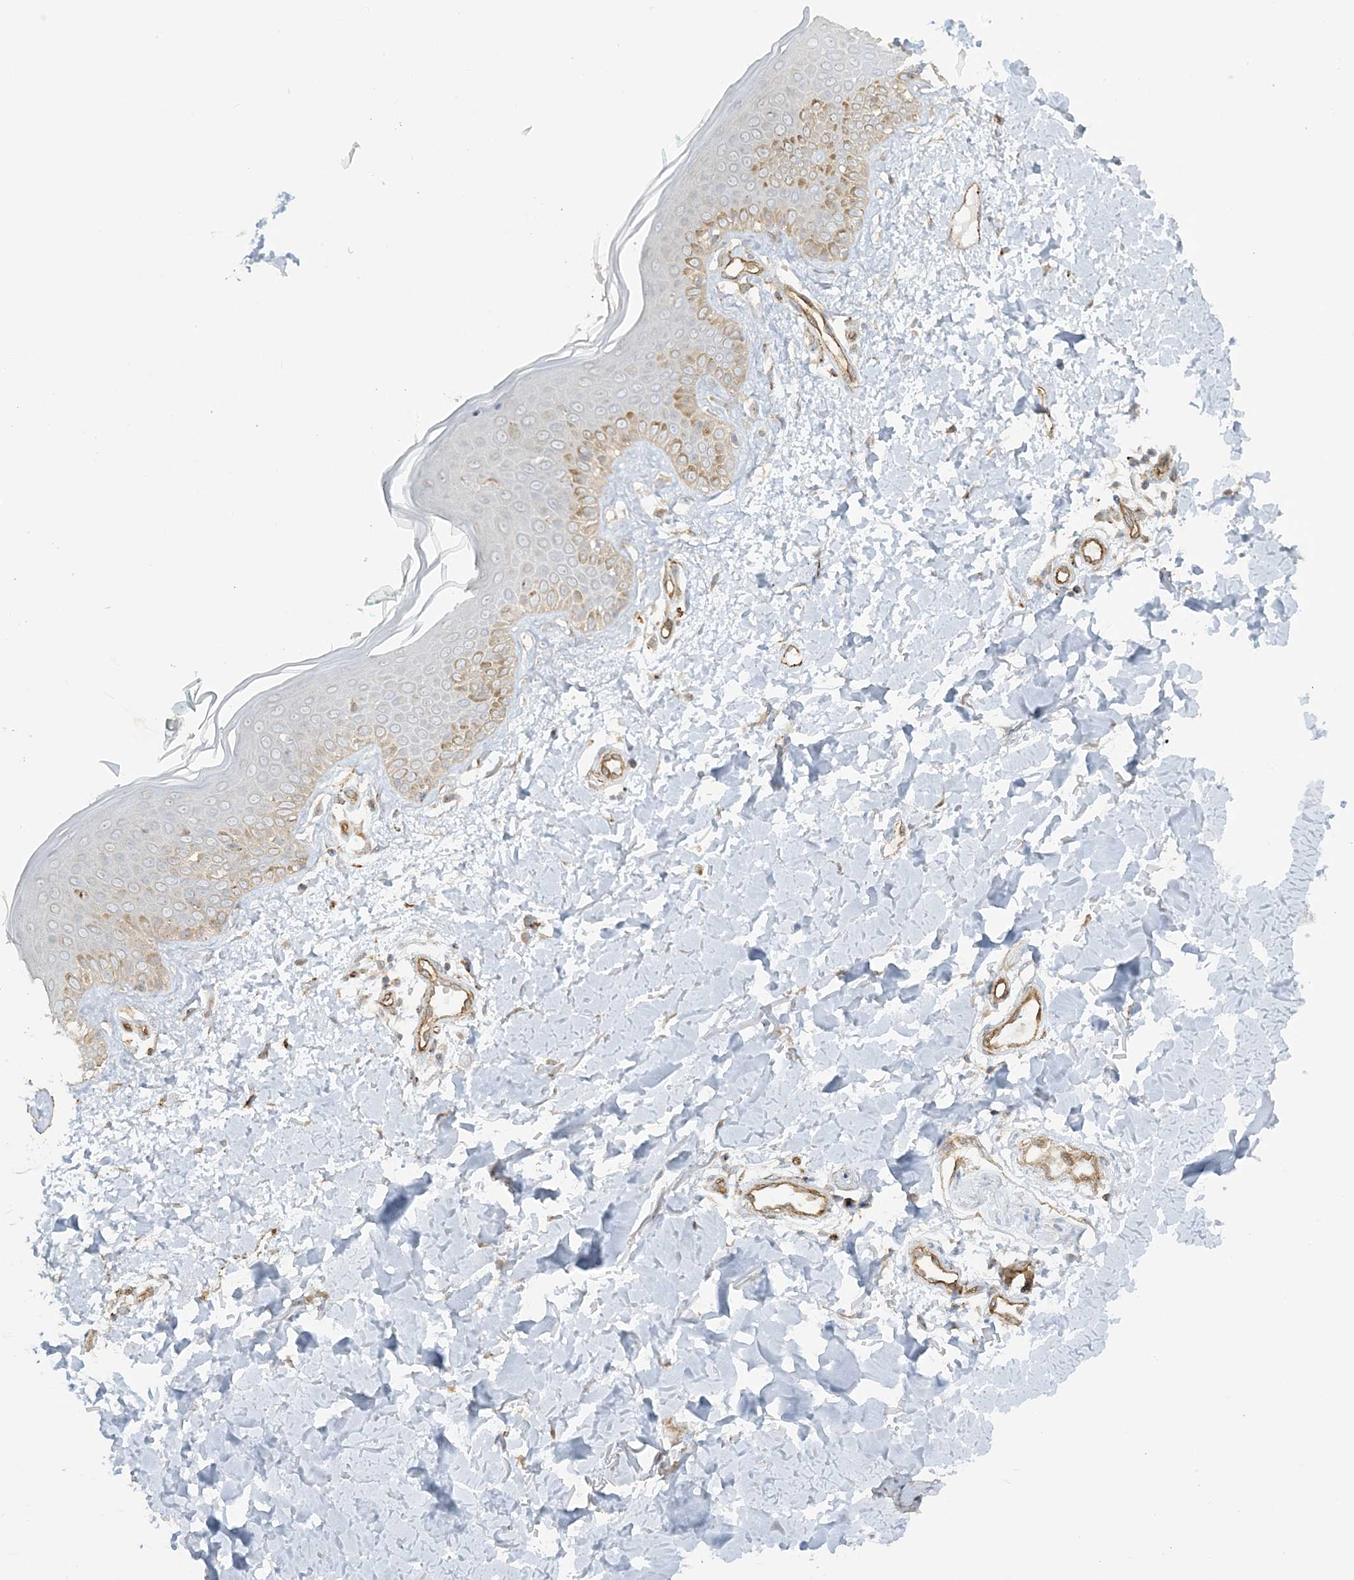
{"staining": {"intensity": "negative", "quantity": "none", "location": "none"}, "tissue": "skin", "cell_type": "Fibroblasts", "image_type": "normal", "snomed": [{"axis": "morphology", "description": "Normal tissue, NOS"}, {"axis": "topography", "description": "Skin"}], "caption": "Immunohistochemistry micrograph of benign skin: human skin stained with DAB (3,3'-diaminobenzidine) displays no significant protein expression in fibroblasts. (DAB immunohistochemistry (IHC) with hematoxylin counter stain).", "gene": "AGA", "patient": {"sex": "male", "age": 37}}